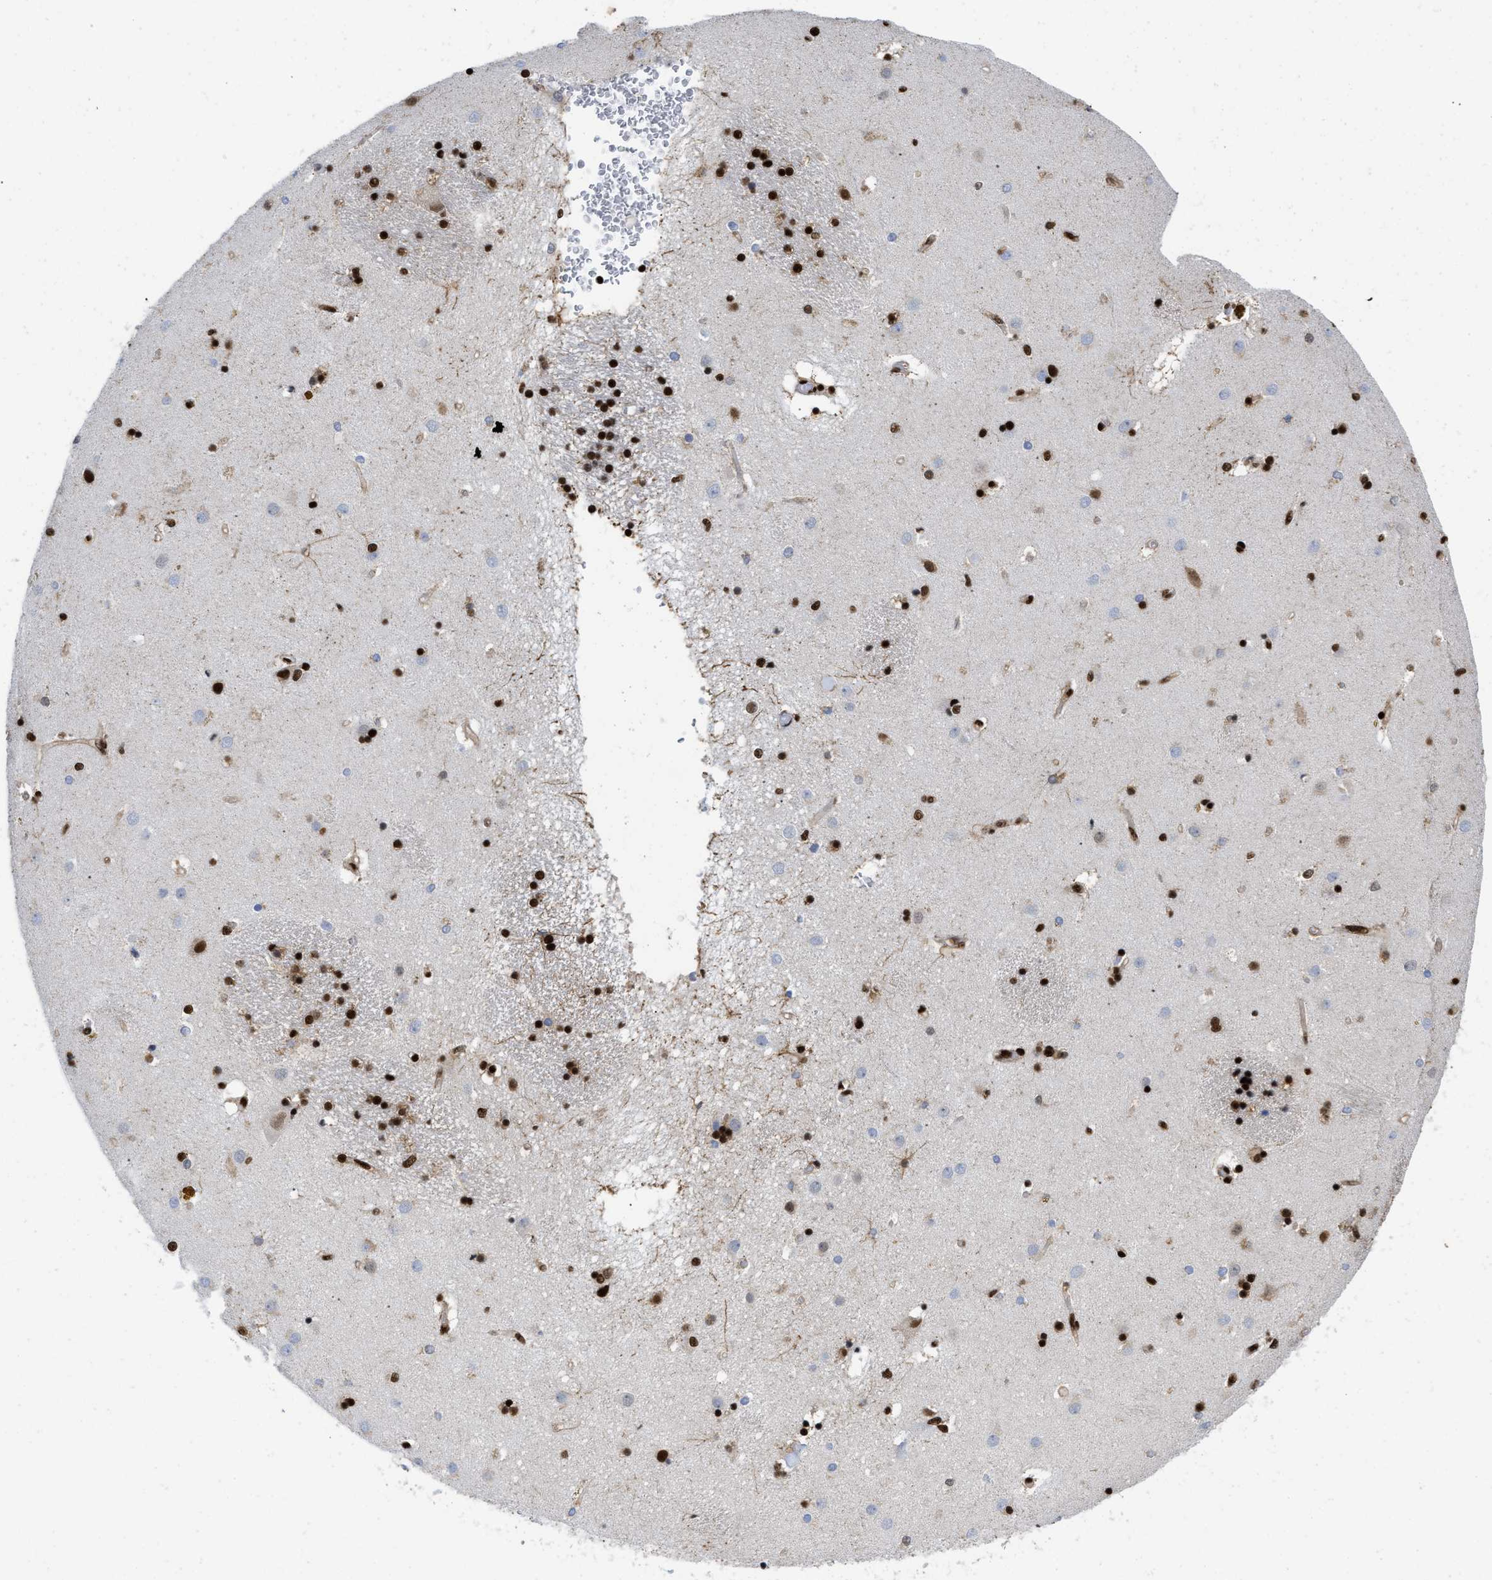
{"staining": {"intensity": "strong", "quantity": "25%-75%", "location": "nuclear"}, "tissue": "caudate", "cell_type": "Glial cells", "image_type": "normal", "snomed": [{"axis": "morphology", "description": "Normal tissue, NOS"}, {"axis": "topography", "description": "Lateral ventricle wall"}], "caption": "Protein analysis of normal caudate demonstrates strong nuclear positivity in about 25%-75% of glial cells.", "gene": "CREB1", "patient": {"sex": "male", "age": 70}}